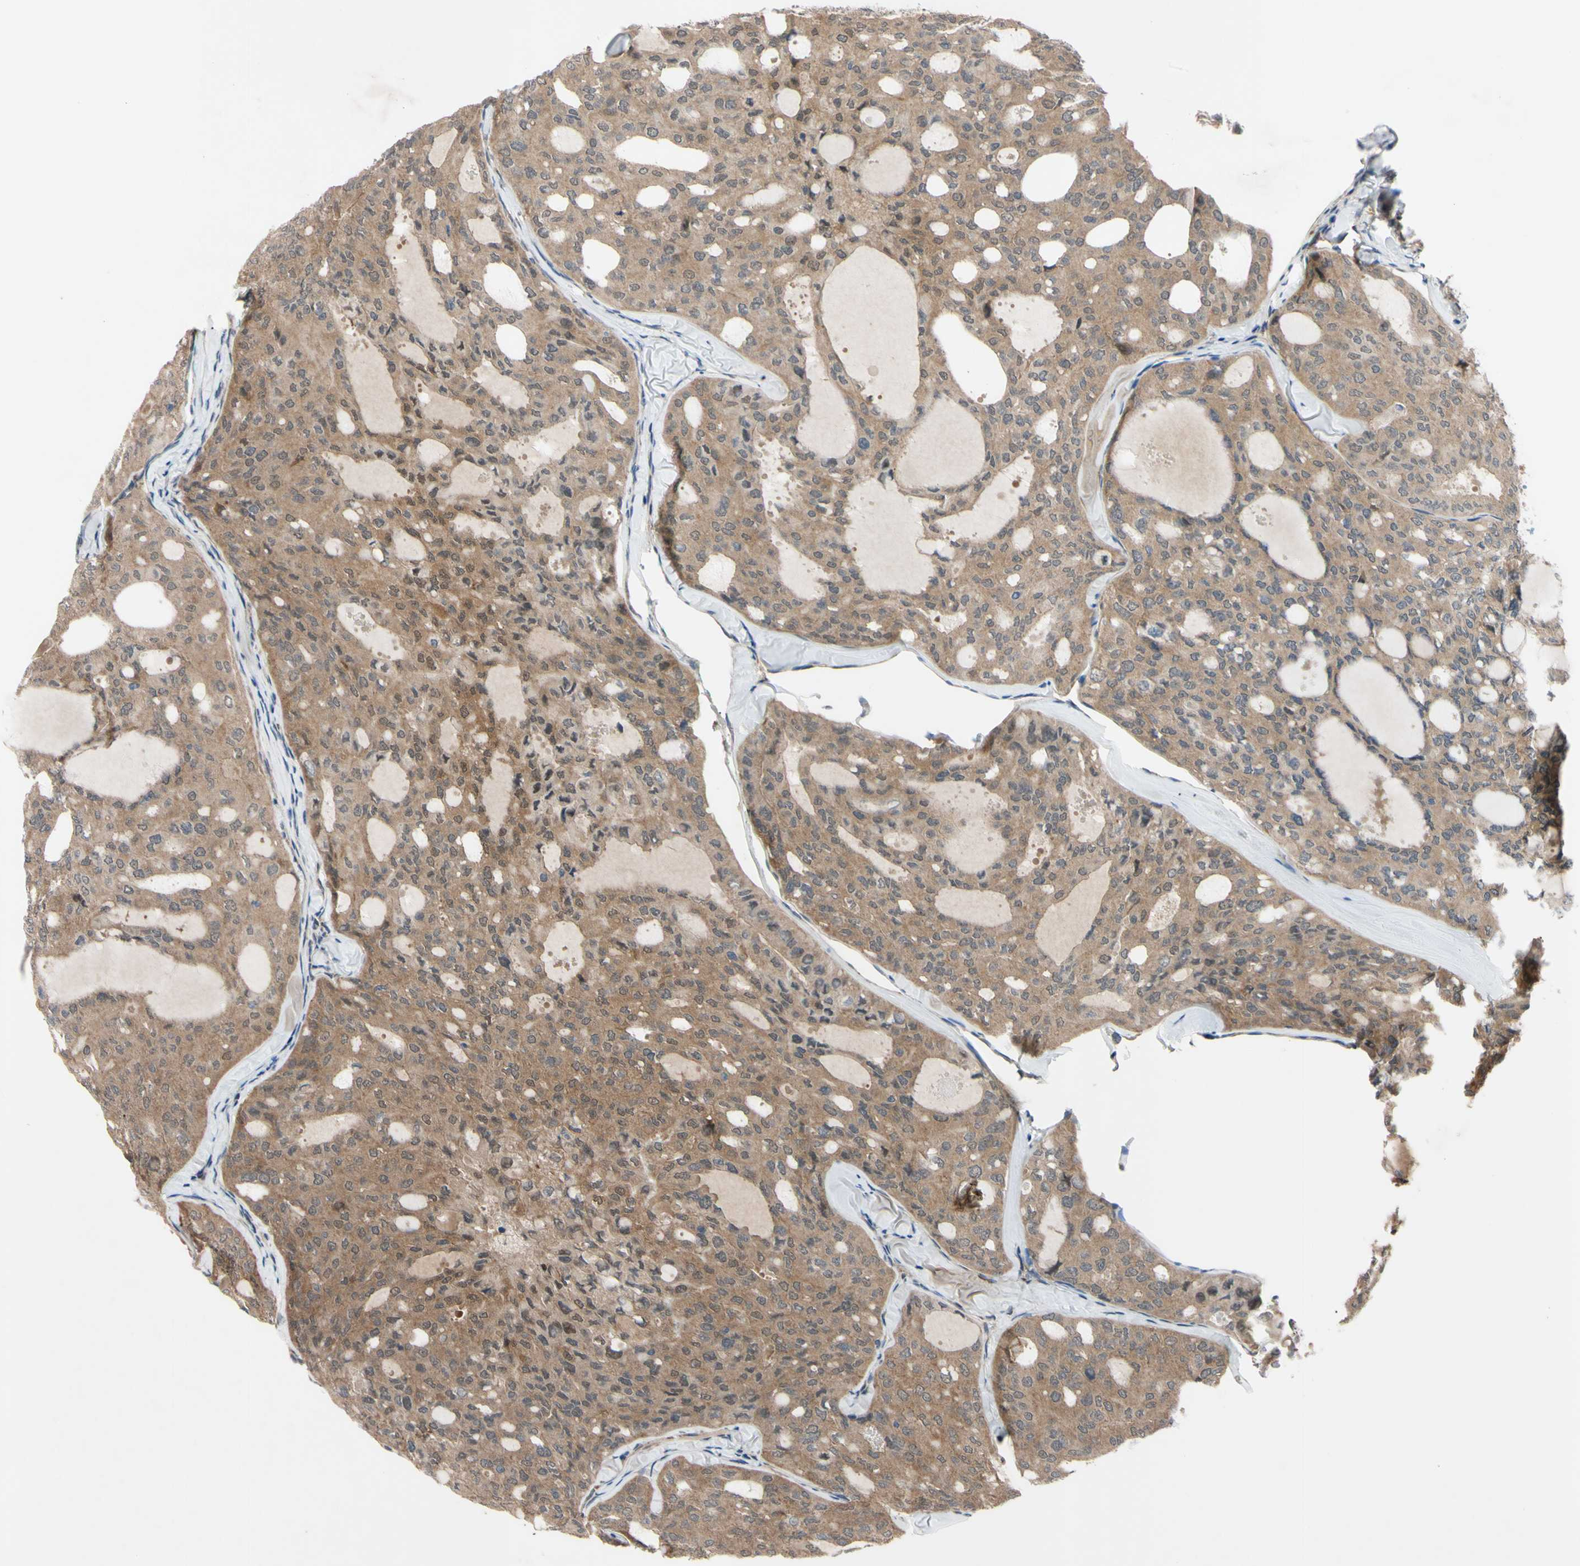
{"staining": {"intensity": "moderate", "quantity": ">75%", "location": "cytoplasmic/membranous"}, "tissue": "thyroid cancer", "cell_type": "Tumor cells", "image_type": "cancer", "snomed": [{"axis": "morphology", "description": "Follicular adenoma carcinoma, NOS"}, {"axis": "topography", "description": "Thyroid gland"}], "caption": "Protein staining exhibits moderate cytoplasmic/membranous positivity in approximately >75% of tumor cells in thyroid follicular adenoma carcinoma. (DAB IHC, brown staining for protein, blue staining for nuclei).", "gene": "SVIL", "patient": {"sex": "male", "age": 75}}